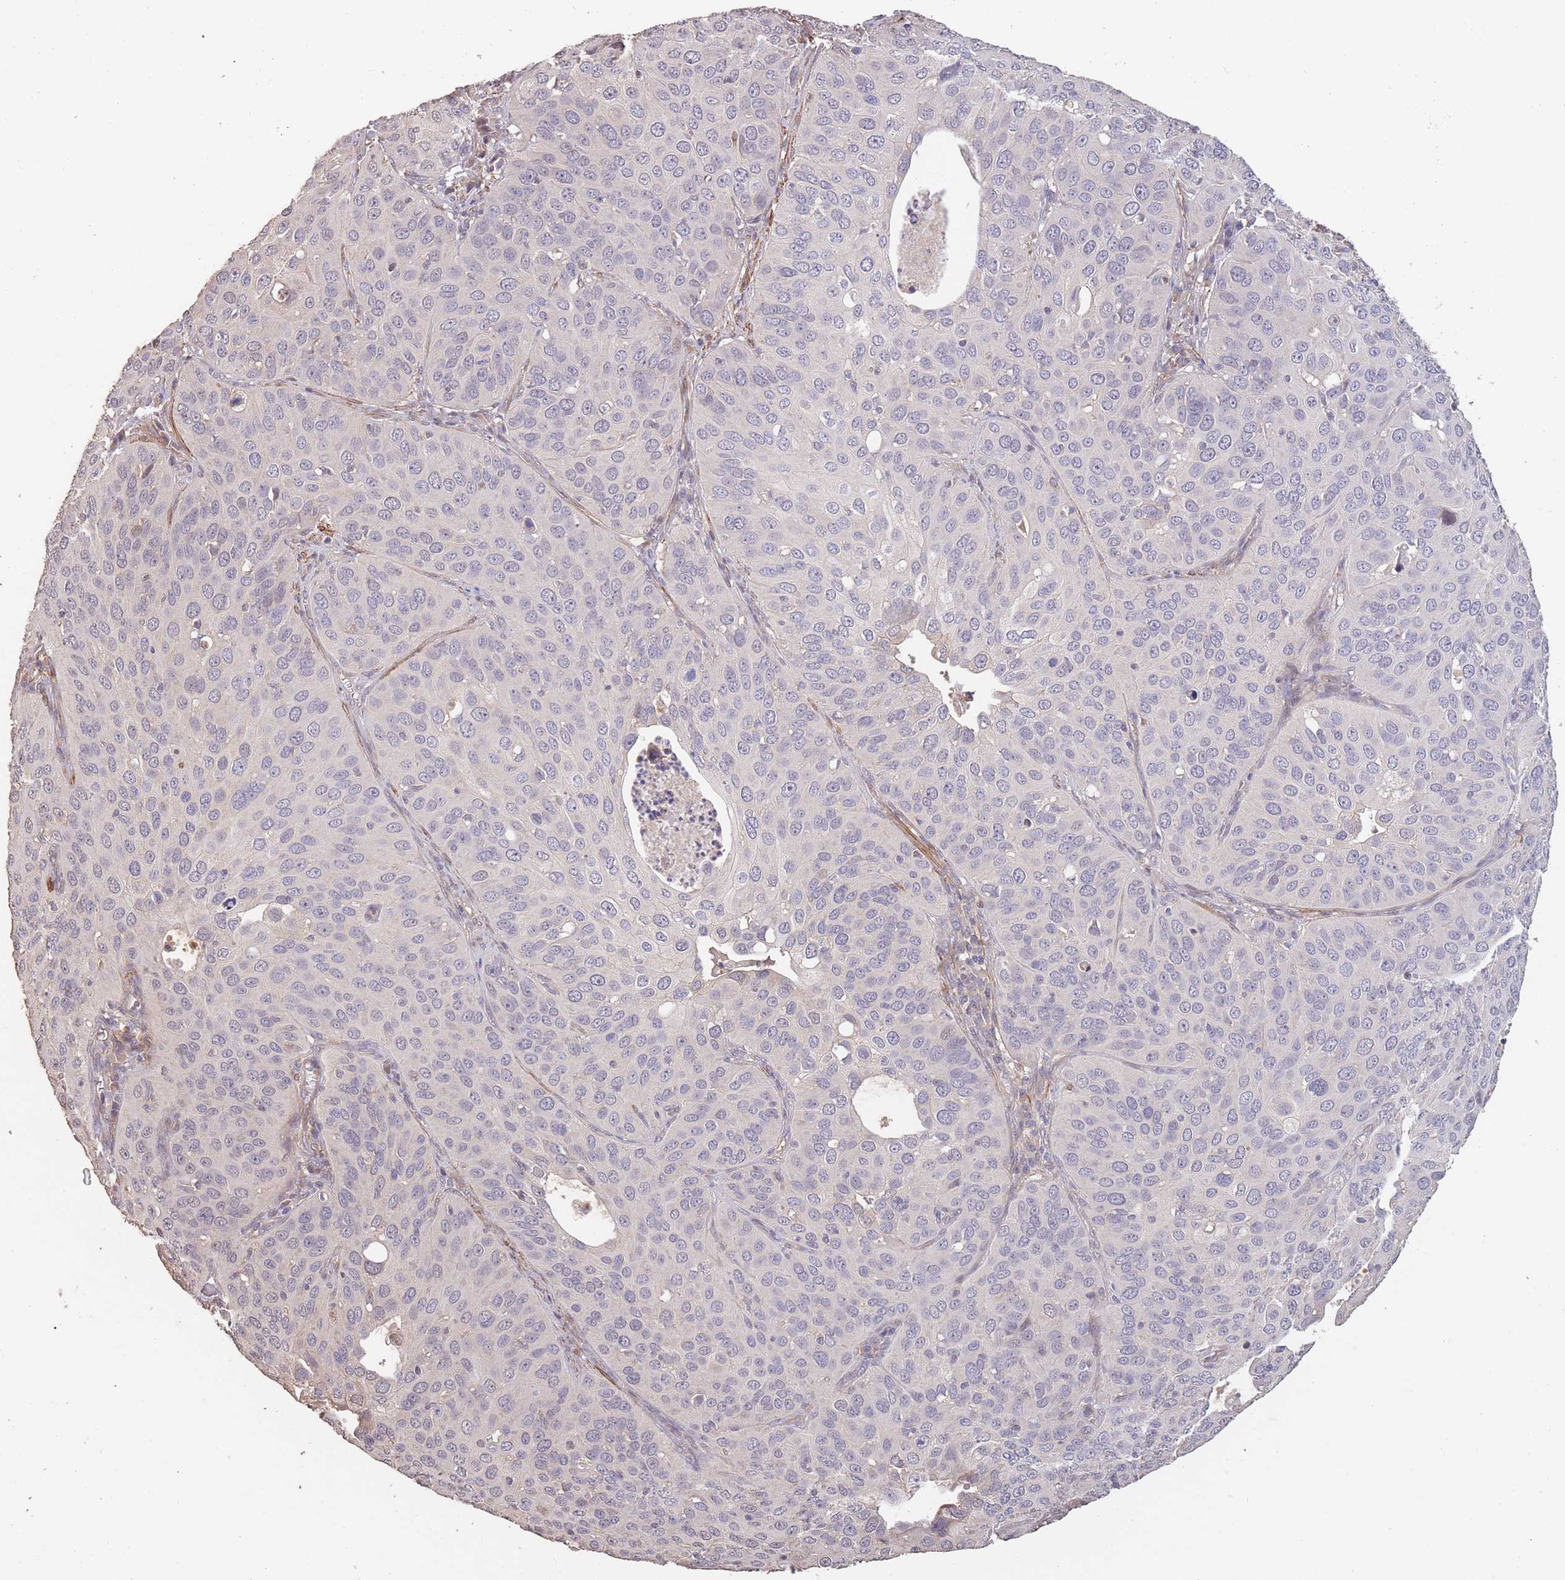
{"staining": {"intensity": "negative", "quantity": "none", "location": "none"}, "tissue": "cervical cancer", "cell_type": "Tumor cells", "image_type": "cancer", "snomed": [{"axis": "morphology", "description": "Squamous cell carcinoma, NOS"}, {"axis": "topography", "description": "Cervix"}], "caption": "Photomicrograph shows no significant protein positivity in tumor cells of cervical cancer (squamous cell carcinoma). (Brightfield microscopy of DAB (3,3'-diaminobenzidine) immunohistochemistry at high magnification).", "gene": "NLRC4", "patient": {"sex": "female", "age": 36}}